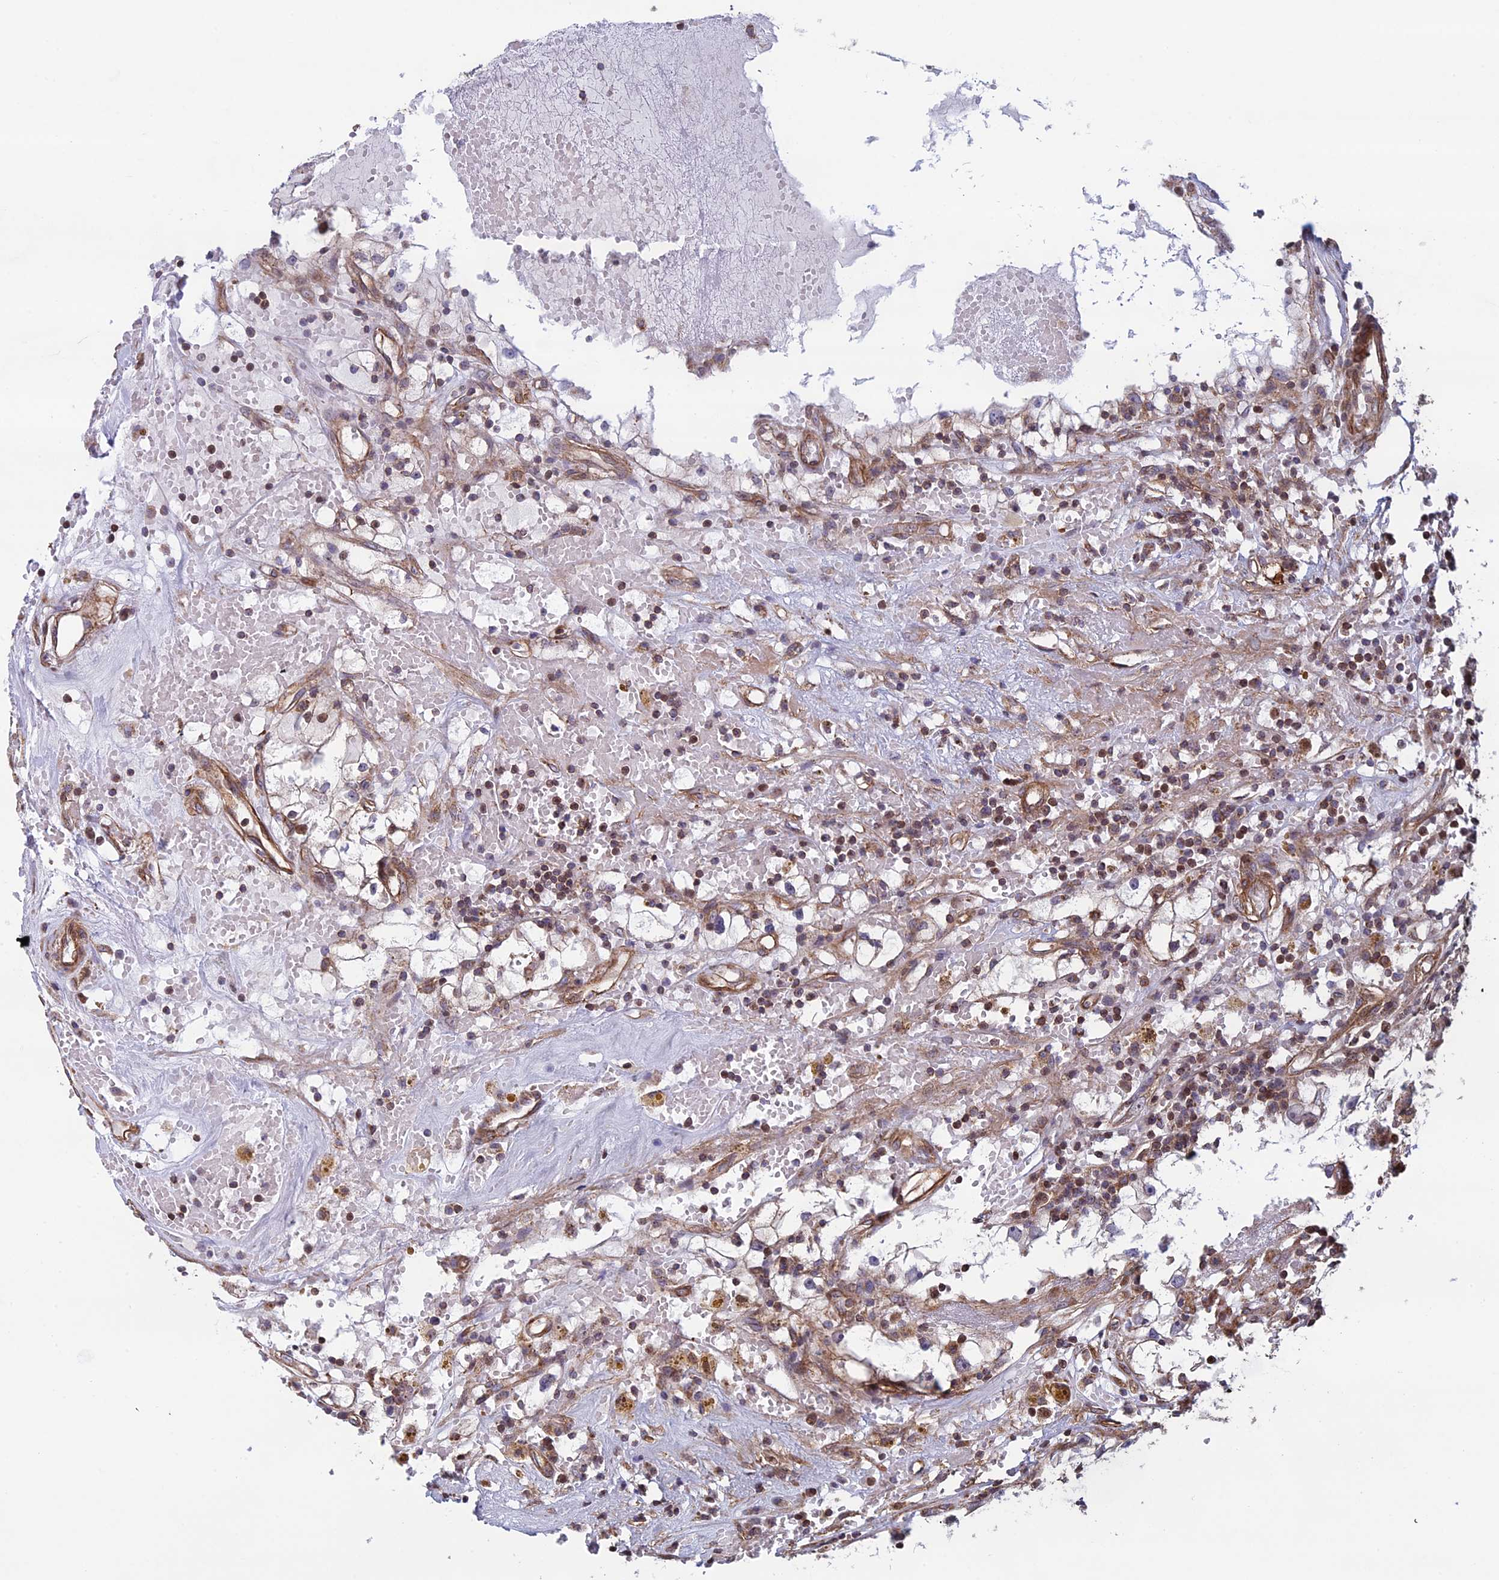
{"staining": {"intensity": "negative", "quantity": "none", "location": "none"}, "tissue": "renal cancer", "cell_type": "Tumor cells", "image_type": "cancer", "snomed": [{"axis": "morphology", "description": "Adenocarcinoma, NOS"}, {"axis": "topography", "description": "Kidney"}], "caption": "A photomicrograph of renal cancer (adenocarcinoma) stained for a protein displays no brown staining in tumor cells.", "gene": "CCDC8", "patient": {"sex": "male", "age": 56}}